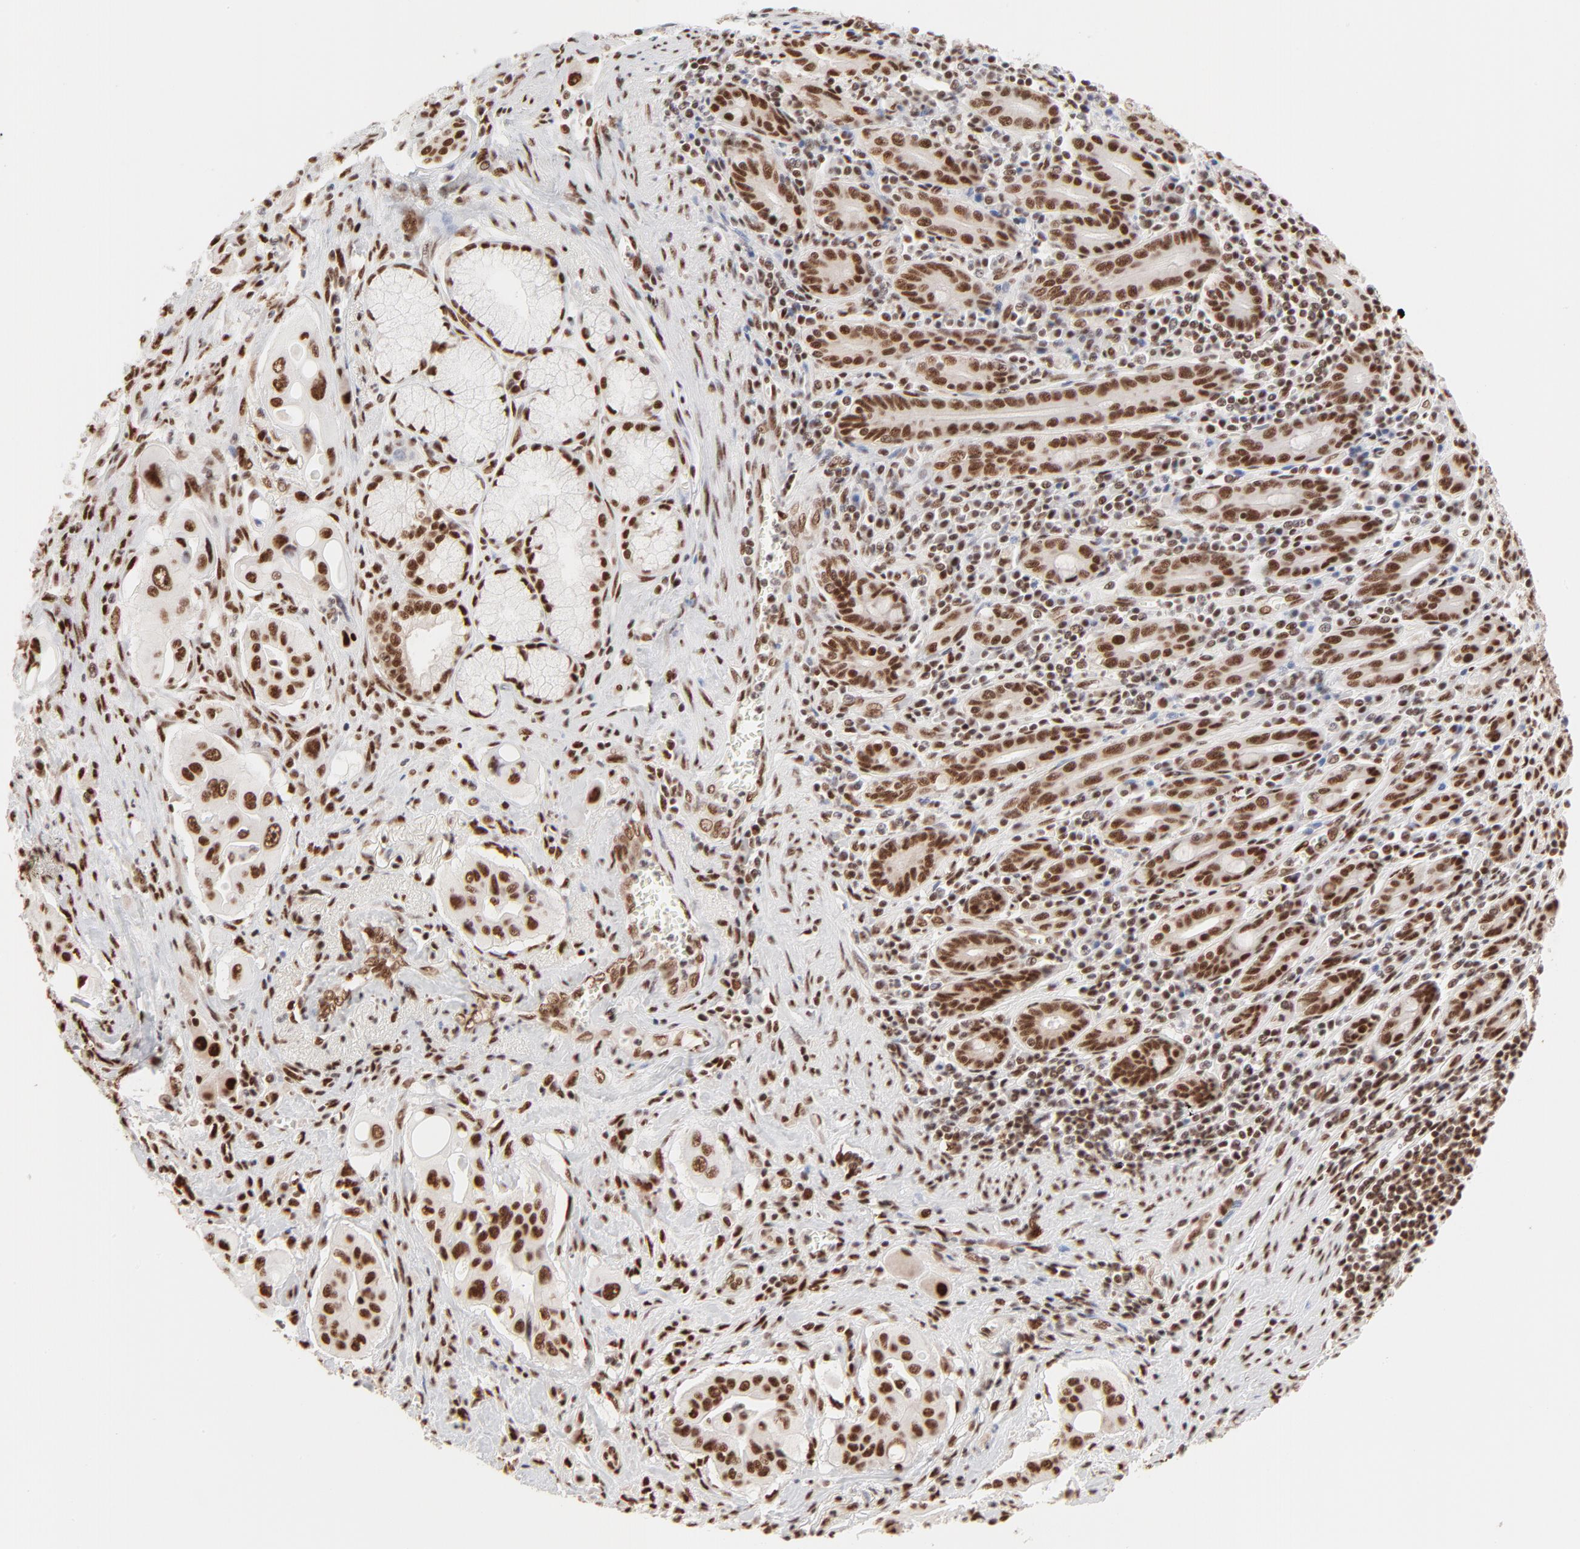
{"staining": {"intensity": "strong", "quantity": ">75%", "location": "nuclear"}, "tissue": "pancreatic cancer", "cell_type": "Tumor cells", "image_type": "cancer", "snomed": [{"axis": "morphology", "description": "Adenocarcinoma, NOS"}, {"axis": "topography", "description": "Pancreas"}], "caption": "Pancreatic cancer stained with a protein marker reveals strong staining in tumor cells.", "gene": "TARDBP", "patient": {"sex": "male", "age": 77}}